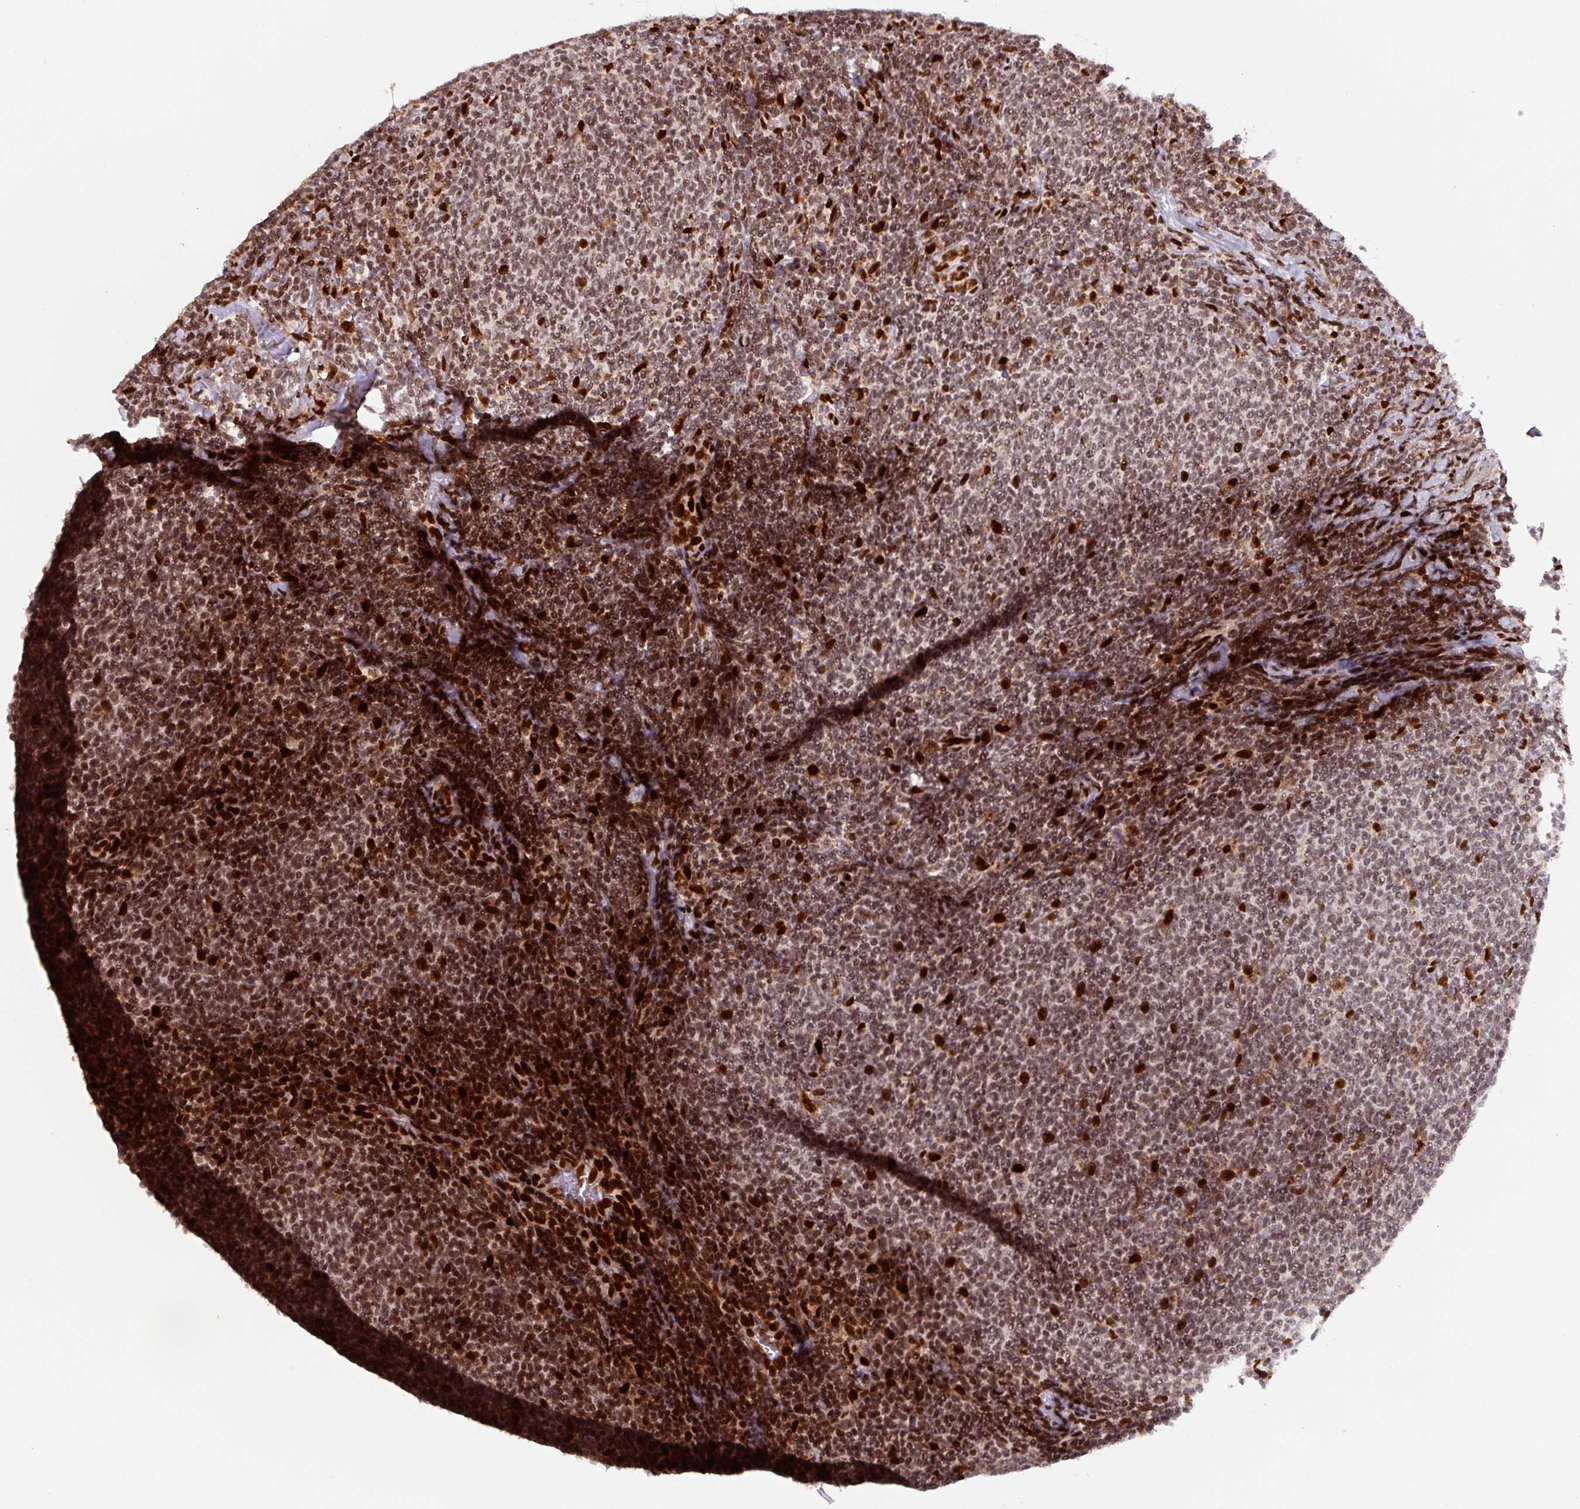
{"staining": {"intensity": "moderate", "quantity": ">75%", "location": "nuclear"}, "tissue": "lymphoma", "cell_type": "Tumor cells", "image_type": "cancer", "snomed": [{"axis": "morphology", "description": "Malignant lymphoma, non-Hodgkin's type, Low grade"}, {"axis": "topography", "description": "Lymph node"}], "caption": "DAB (3,3'-diaminobenzidine) immunohistochemical staining of human lymphoma shows moderate nuclear protein positivity in about >75% of tumor cells.", "gene": "PYDC2", "patient": {"sex": "male", "age": 52}}